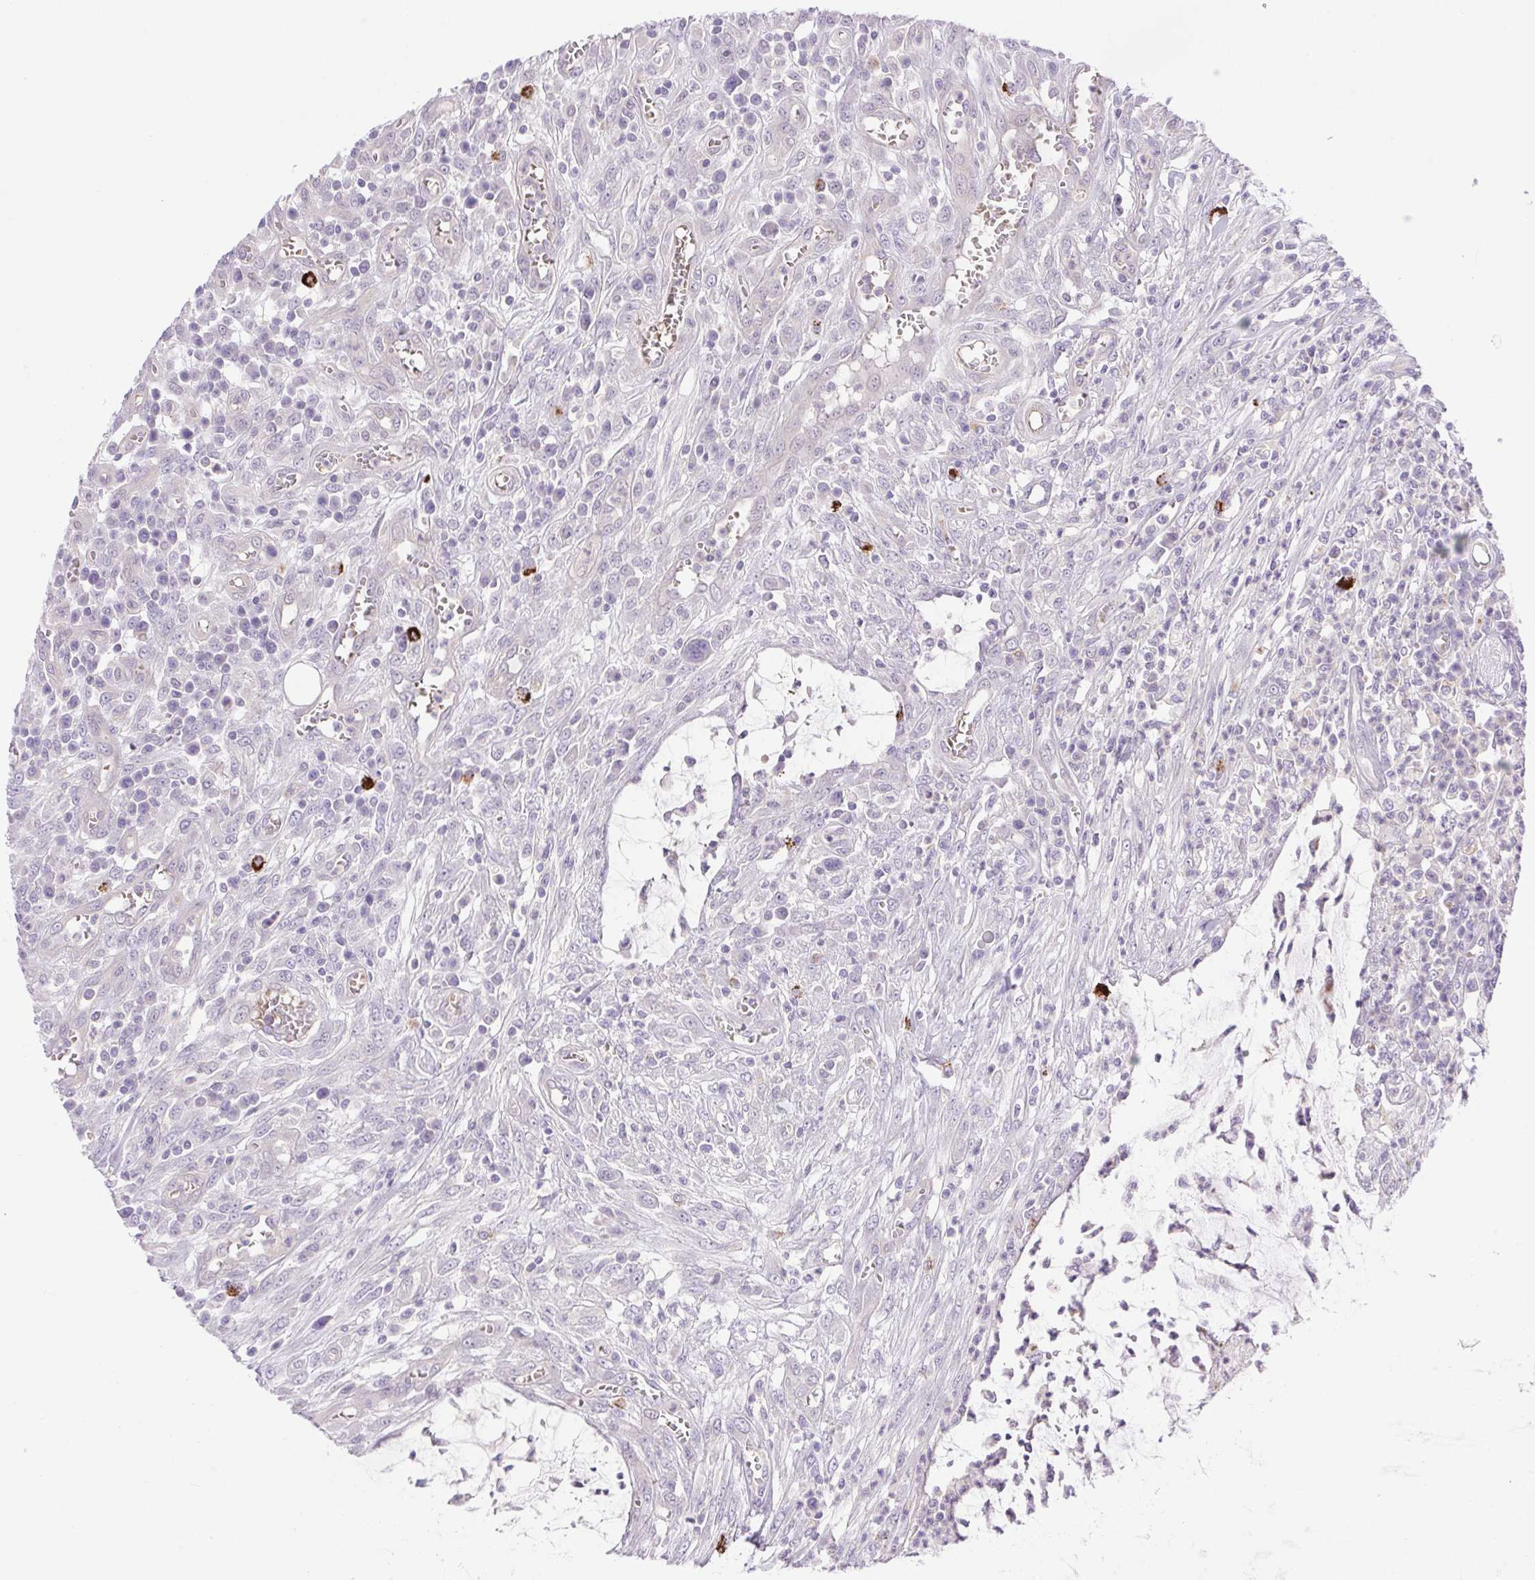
{"staining": {"intensity": "negative", "quantity": "none", "location": "none"}, "tissue": "colorectal cancer", "cell_type": "Tumor cells", "image_type": "cancer", "snomed": [{"axis": "morphology", "description": "Adenocarcinoma, NOS"}, {"axis": "topography", "description": "Colon"}], "caption": "A high-resolution histopathology image shows immunohistochemistry staining of adenocarcinoma (colorectal), which shows no significant expression in tumor cells.", "gene": "FAM177B", "patient": {"sex": "male", "age": 65}}